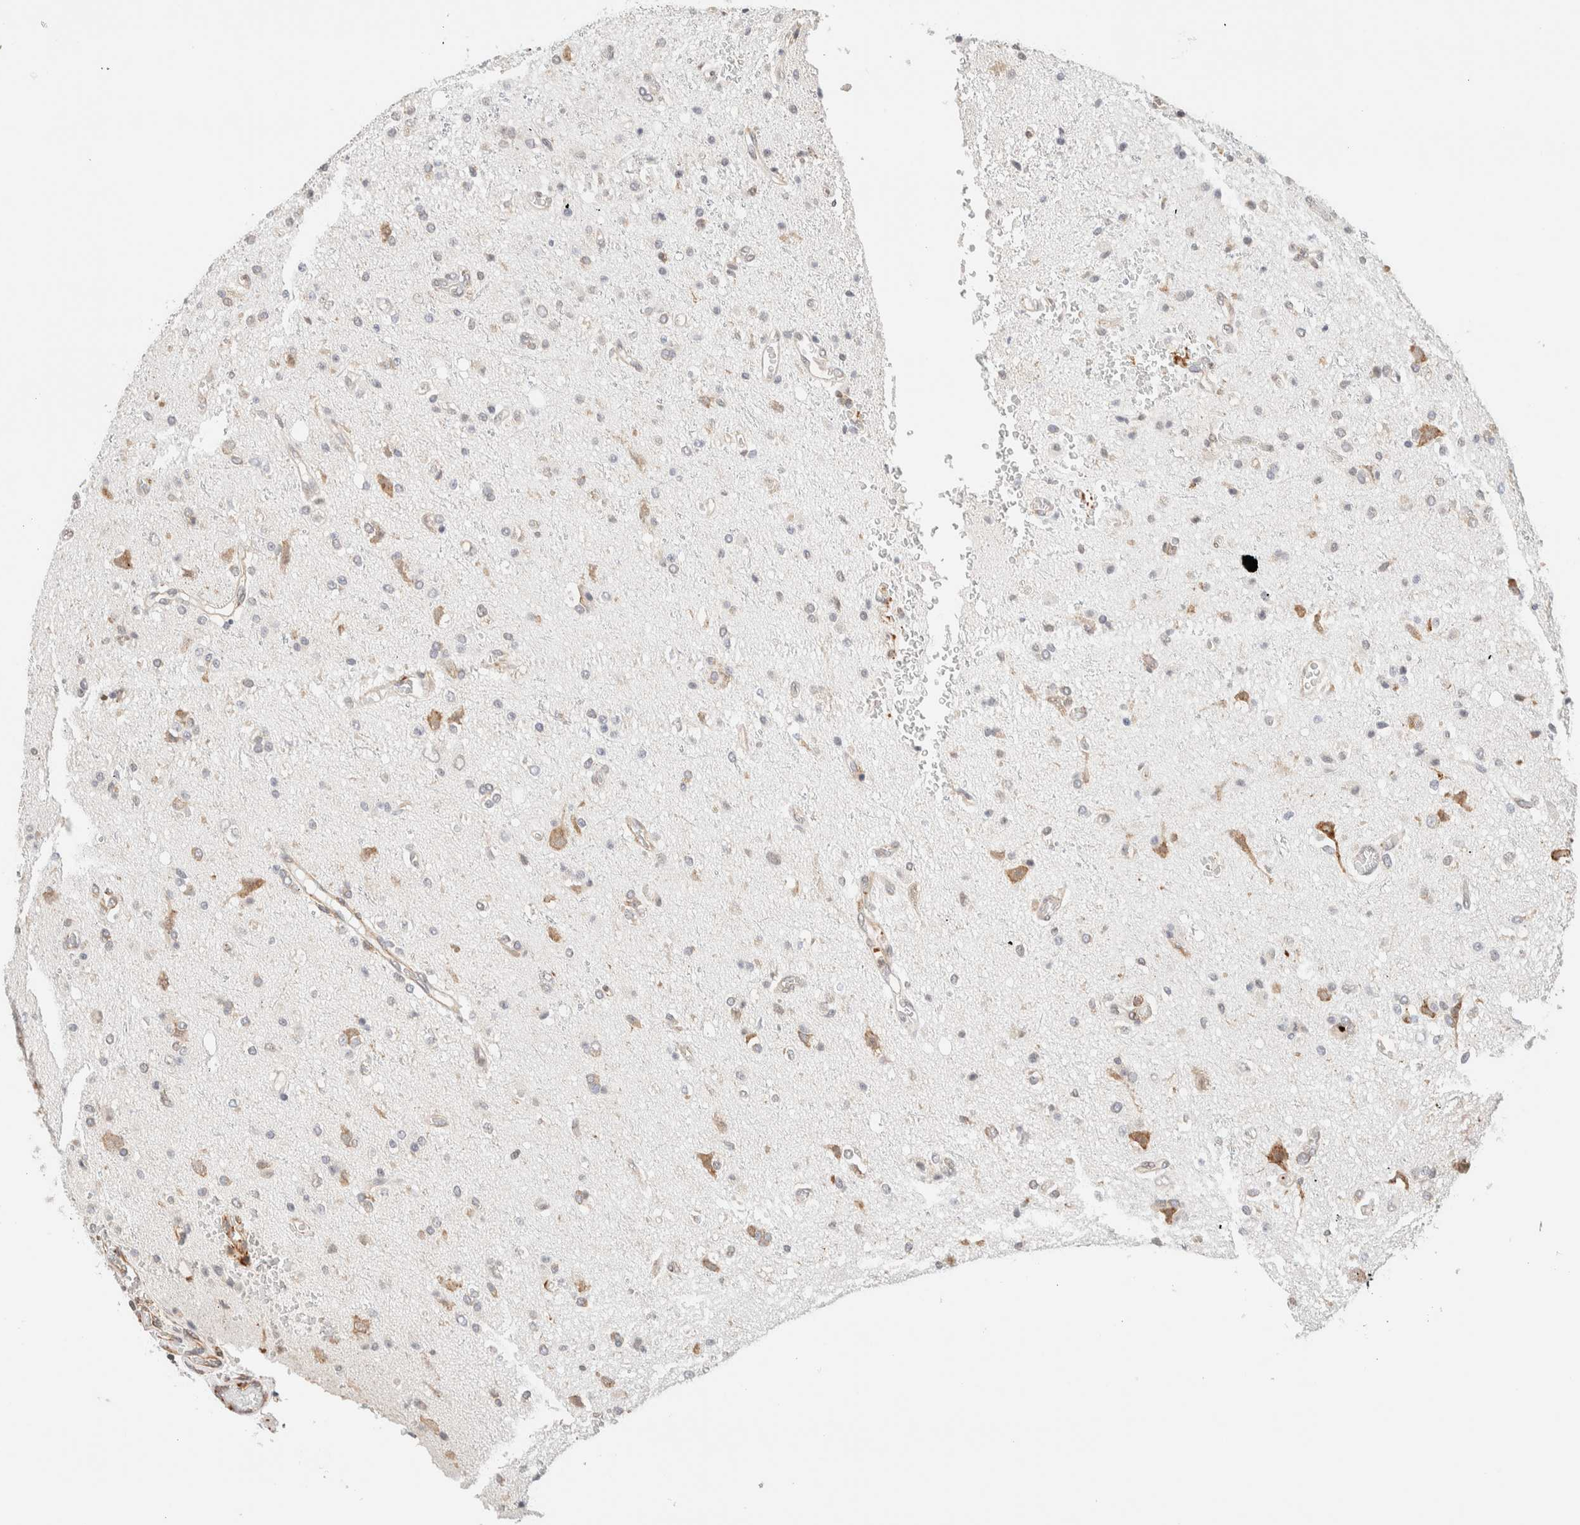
{"staining": {"intensity": "negative", "quantity": "none", "location": "none"}, "tissue": "glioma", "cell_type": "Tumor cells", "image_type": "cancer", "snomed": [{"axis": "morphology", "description": "Glioma, malignant, High grade"}, {"axis": "topography", "description": "Brain"}], "caption": "Immunohistochemistry (IHC) of malignant high-grade glioma displays no staining in tumor cells.", "gene": "INTS1", "patient": {"sex": "male", "age": 47}}